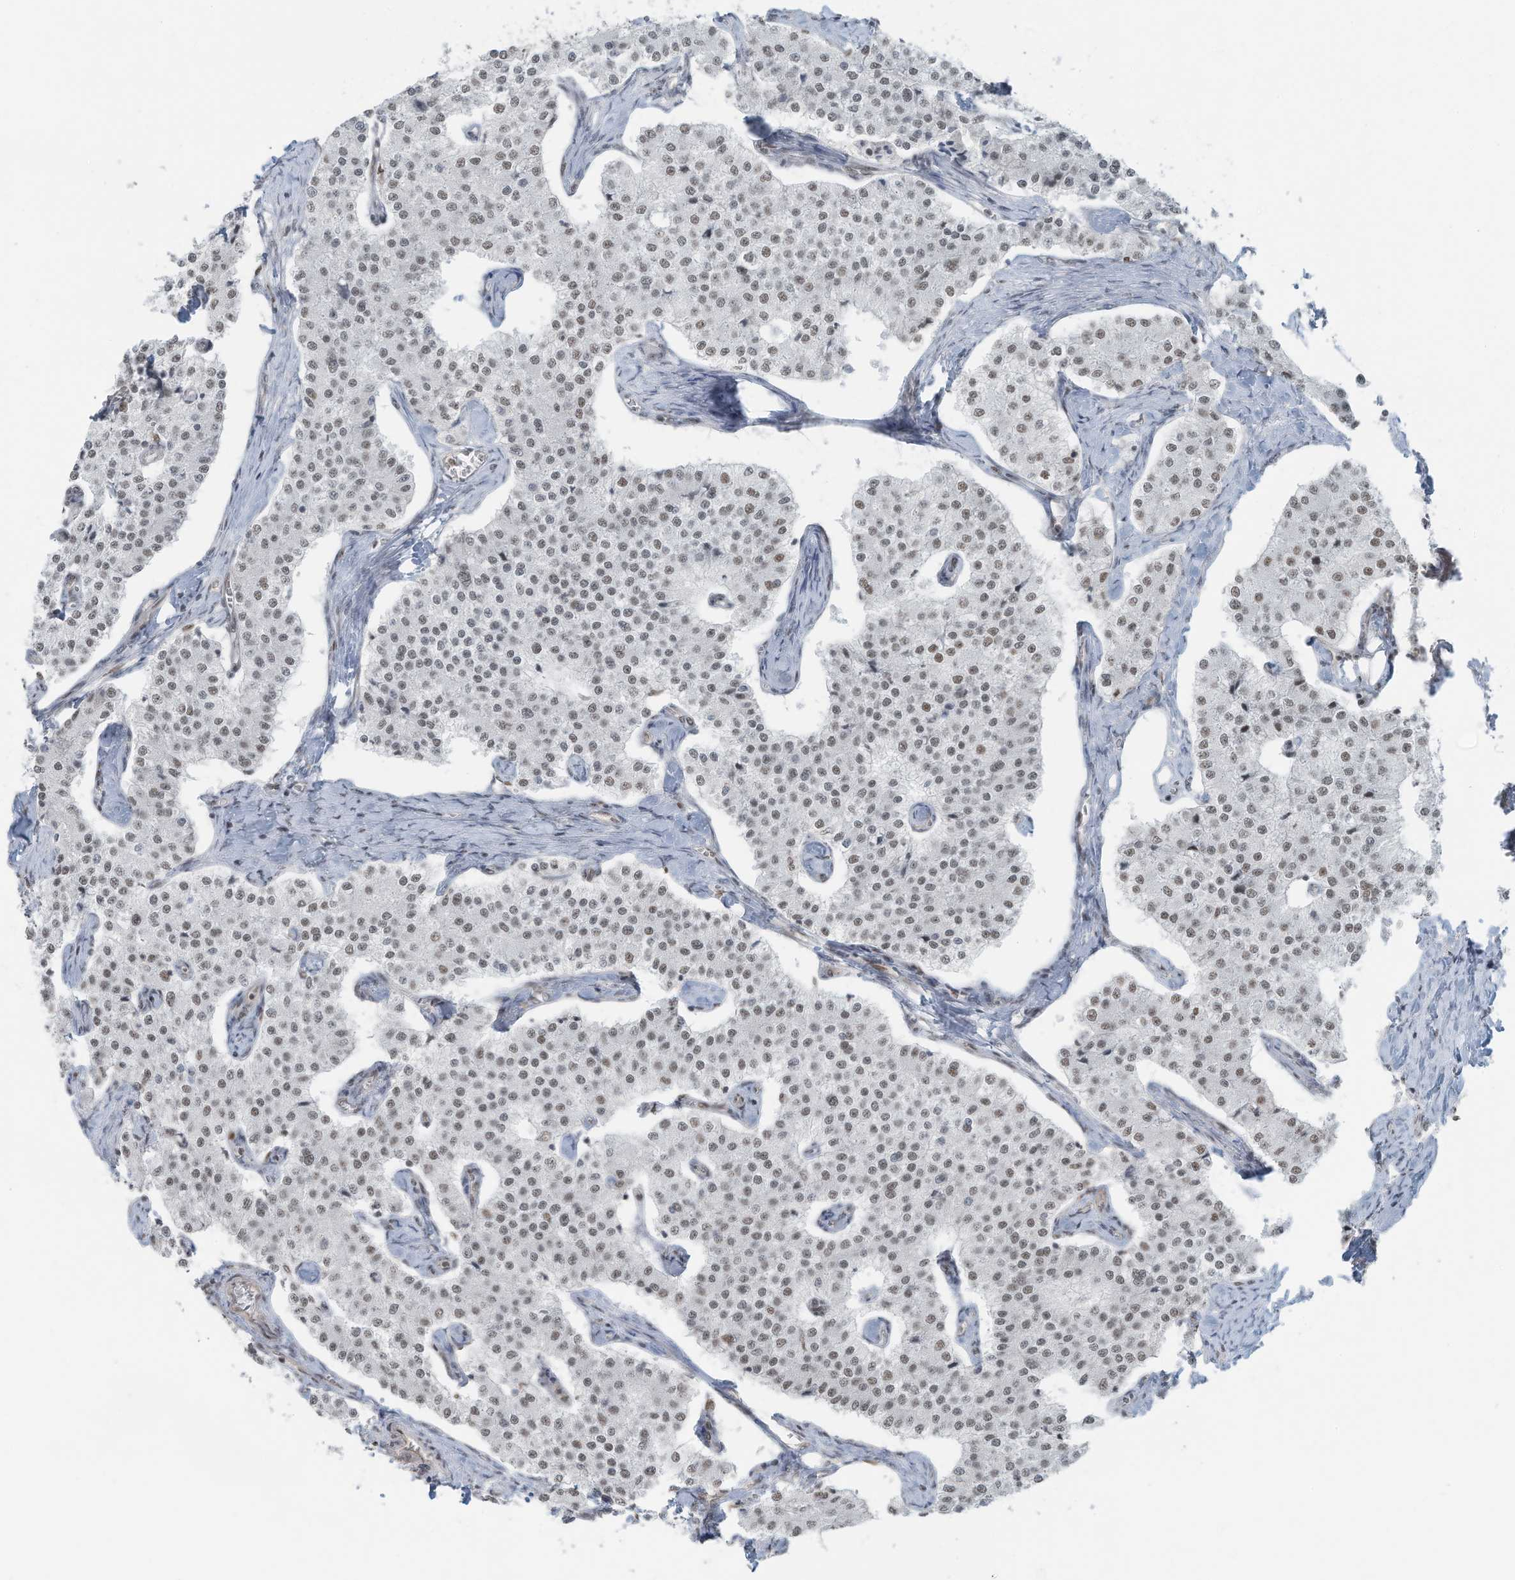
{"staining": {"intensity": "weak", "quantity": "<25%", "location": "nuclear"}, "tissue": "carcinoid", "cell_type": "Tumor cells", "image_type": "cancer", "snomed": [{"axis": "morphology", "description": "Carcinoid, malignant, NOS"}, {"axis": "topography", "description": "Colon"}], "caption": "Immunohistochemistry photomicrograph of neoplastic tissue: carcinoid (malignant) stained with DAB (3,3'-diaminobenzidine) demonstrates no significant protein expression in tumor cells.", "gene": "DBR1", "patient": {"sex": "female", "age": 52}}